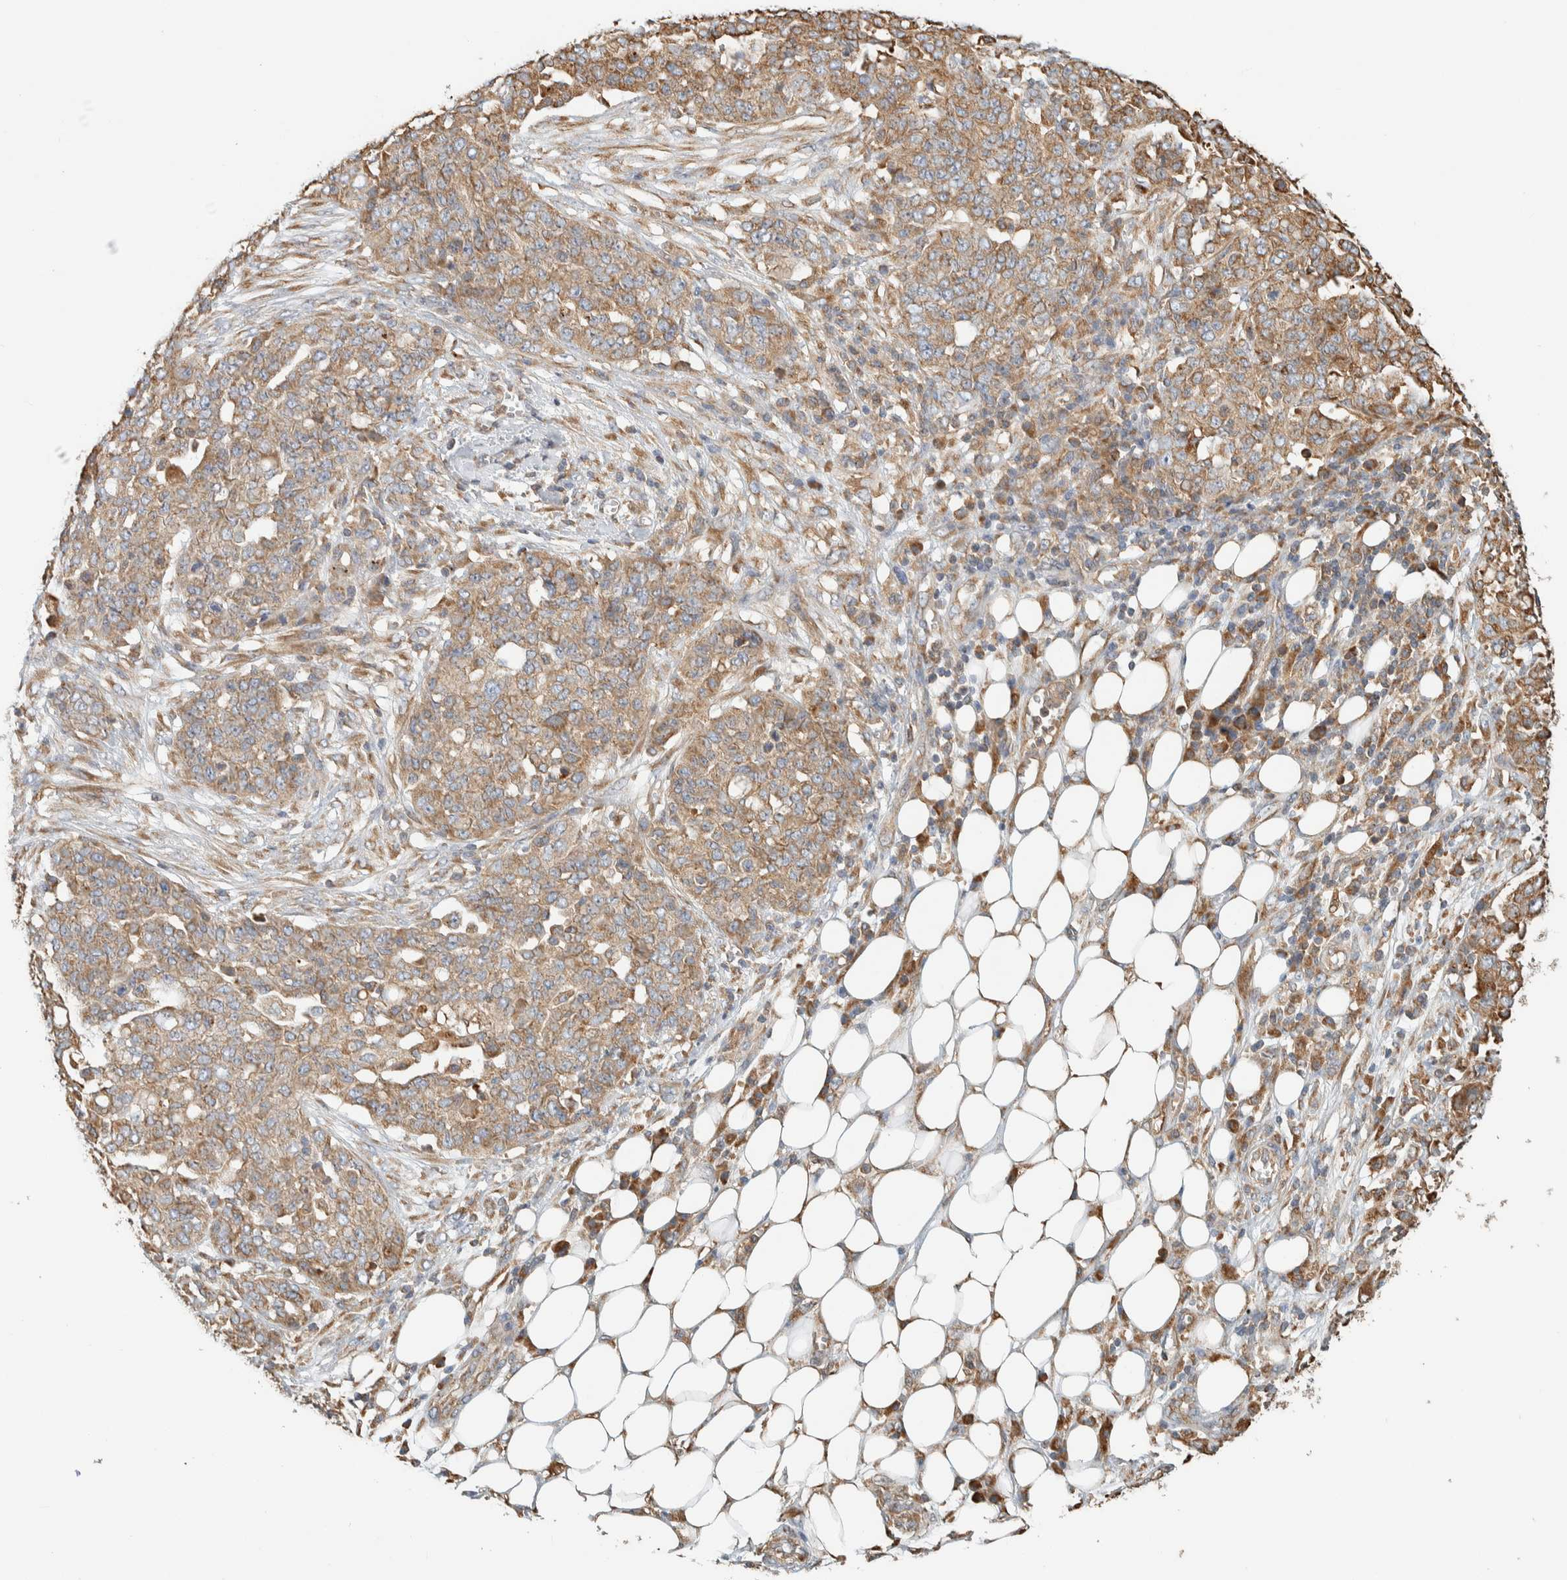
{"staining": {"intensity": "moderate", "quantity": ">75%", "location": "cytoplasmic/membranous"}, "tissue": "ovarian cancer", "cell_type": "Tumor cells", "image_type": "cancer", "snomed": [{"axis": "morphology", "description": "Cystadenocarcinoma, serous, NOS"}, {"axis": "topography", "description": "Soft tissue"}, {"axis": "topography", "description": "Ovary"}], "caption": "IHC histopathology image of neoplastic tissue: ovarian serous cystadenocarcinoma stained using immunohistochemistry (IHC) shows medium levels of moderate protein expression localized specifically in the cytoplasmic/membranous of tumor cells, appearing as a cytoplasmic/membranous brown color.", "gene": "RAB11FIP1", "patient": {"sex": "female", "age": 57}}